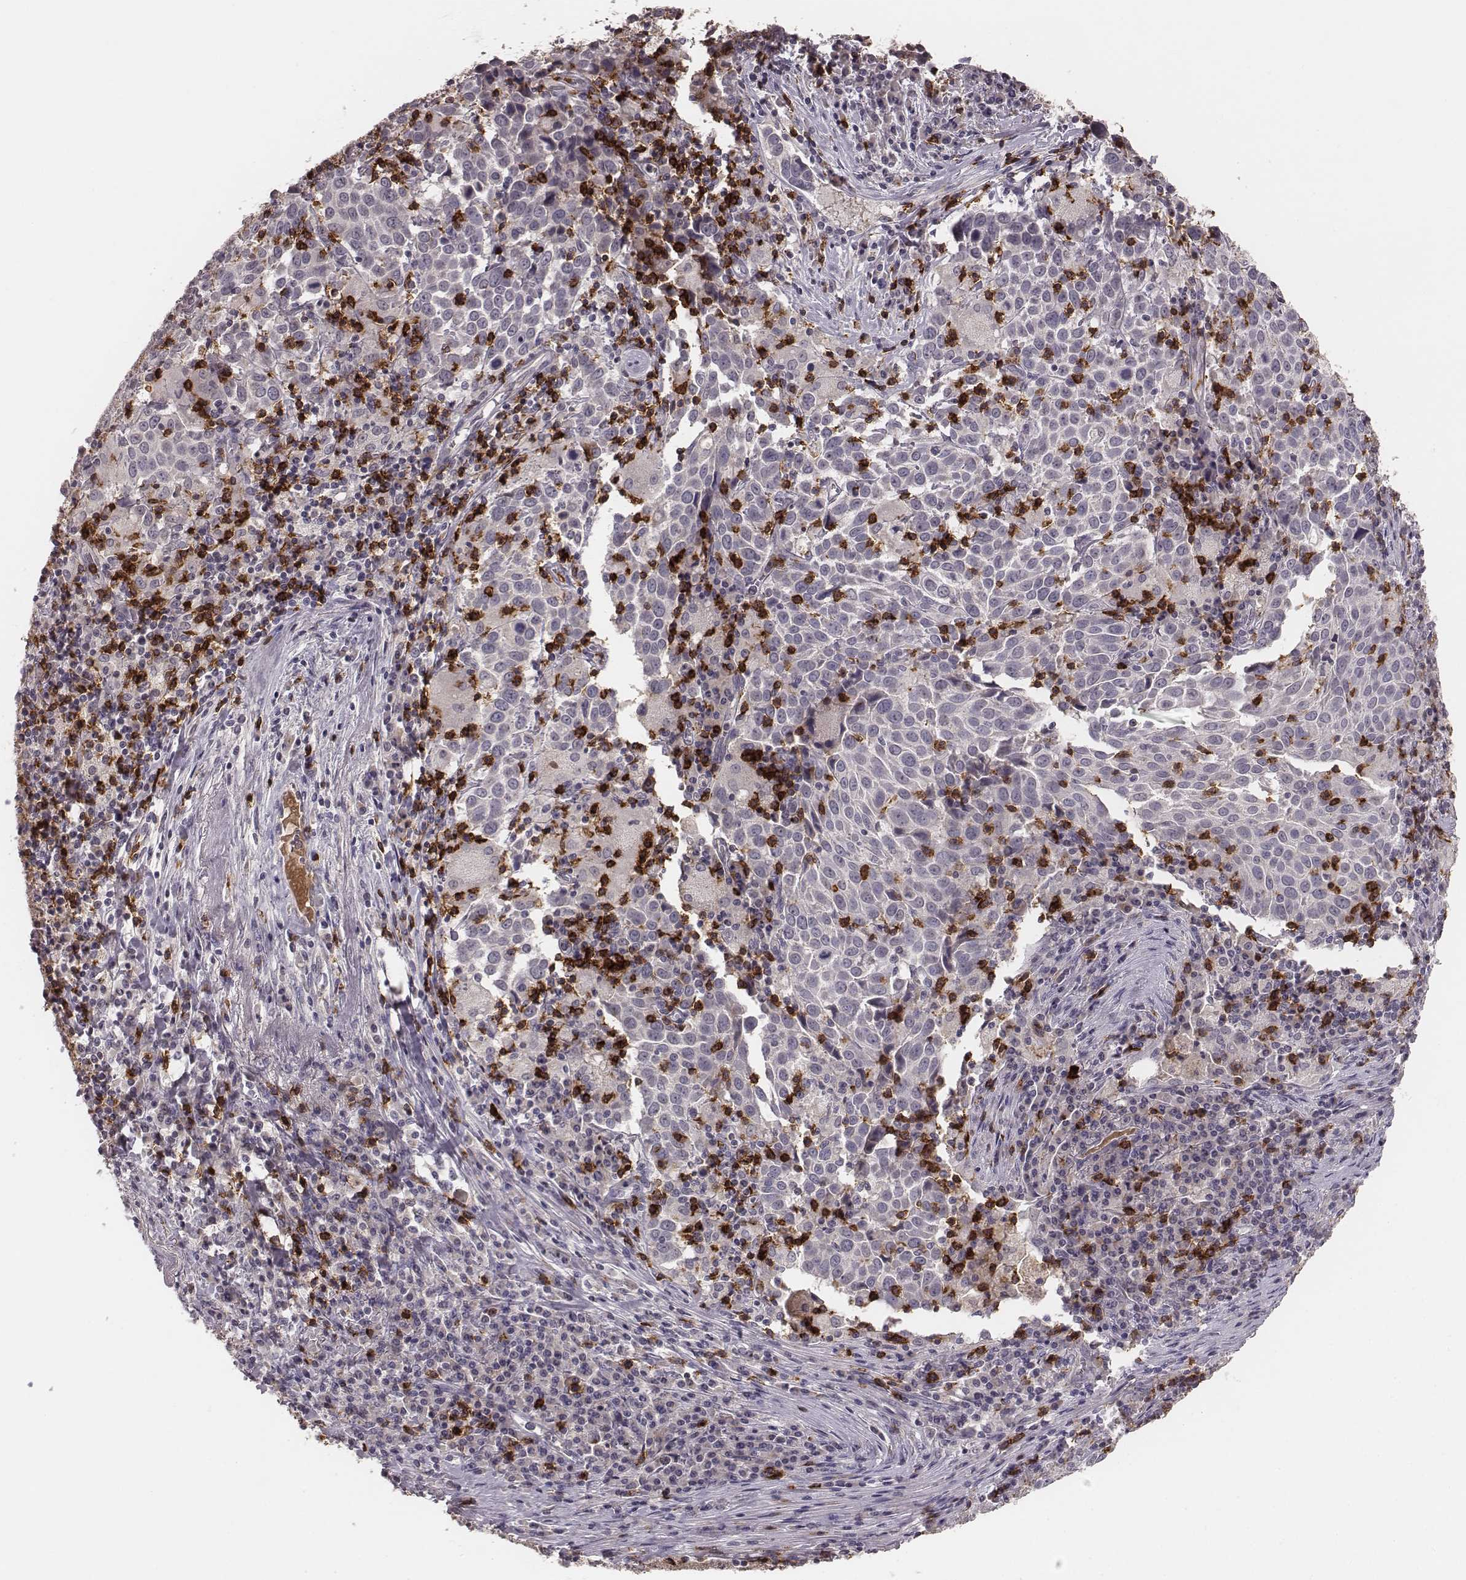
{"staining": {"intensity": "negative", "quantity": "none", "location": "none"}, "tissue": "lung cancer", "cell_type": "Tumor cells", "image_type": "cancer", "snomed": [{"axis": "morphology", "description": "Squamous cell carcinoma, NOS"}, {"axis": "topography", "description": "Lung"}], "caption": "This micrograph is of lung cancer stained with immunohistochemistry (IHC) to label a protein in brown with the nuclei are counter-stained blue. There is no staining in tumor cells.", "gene": "CD8A", "patient": {"sex": "male", "age": 57}}